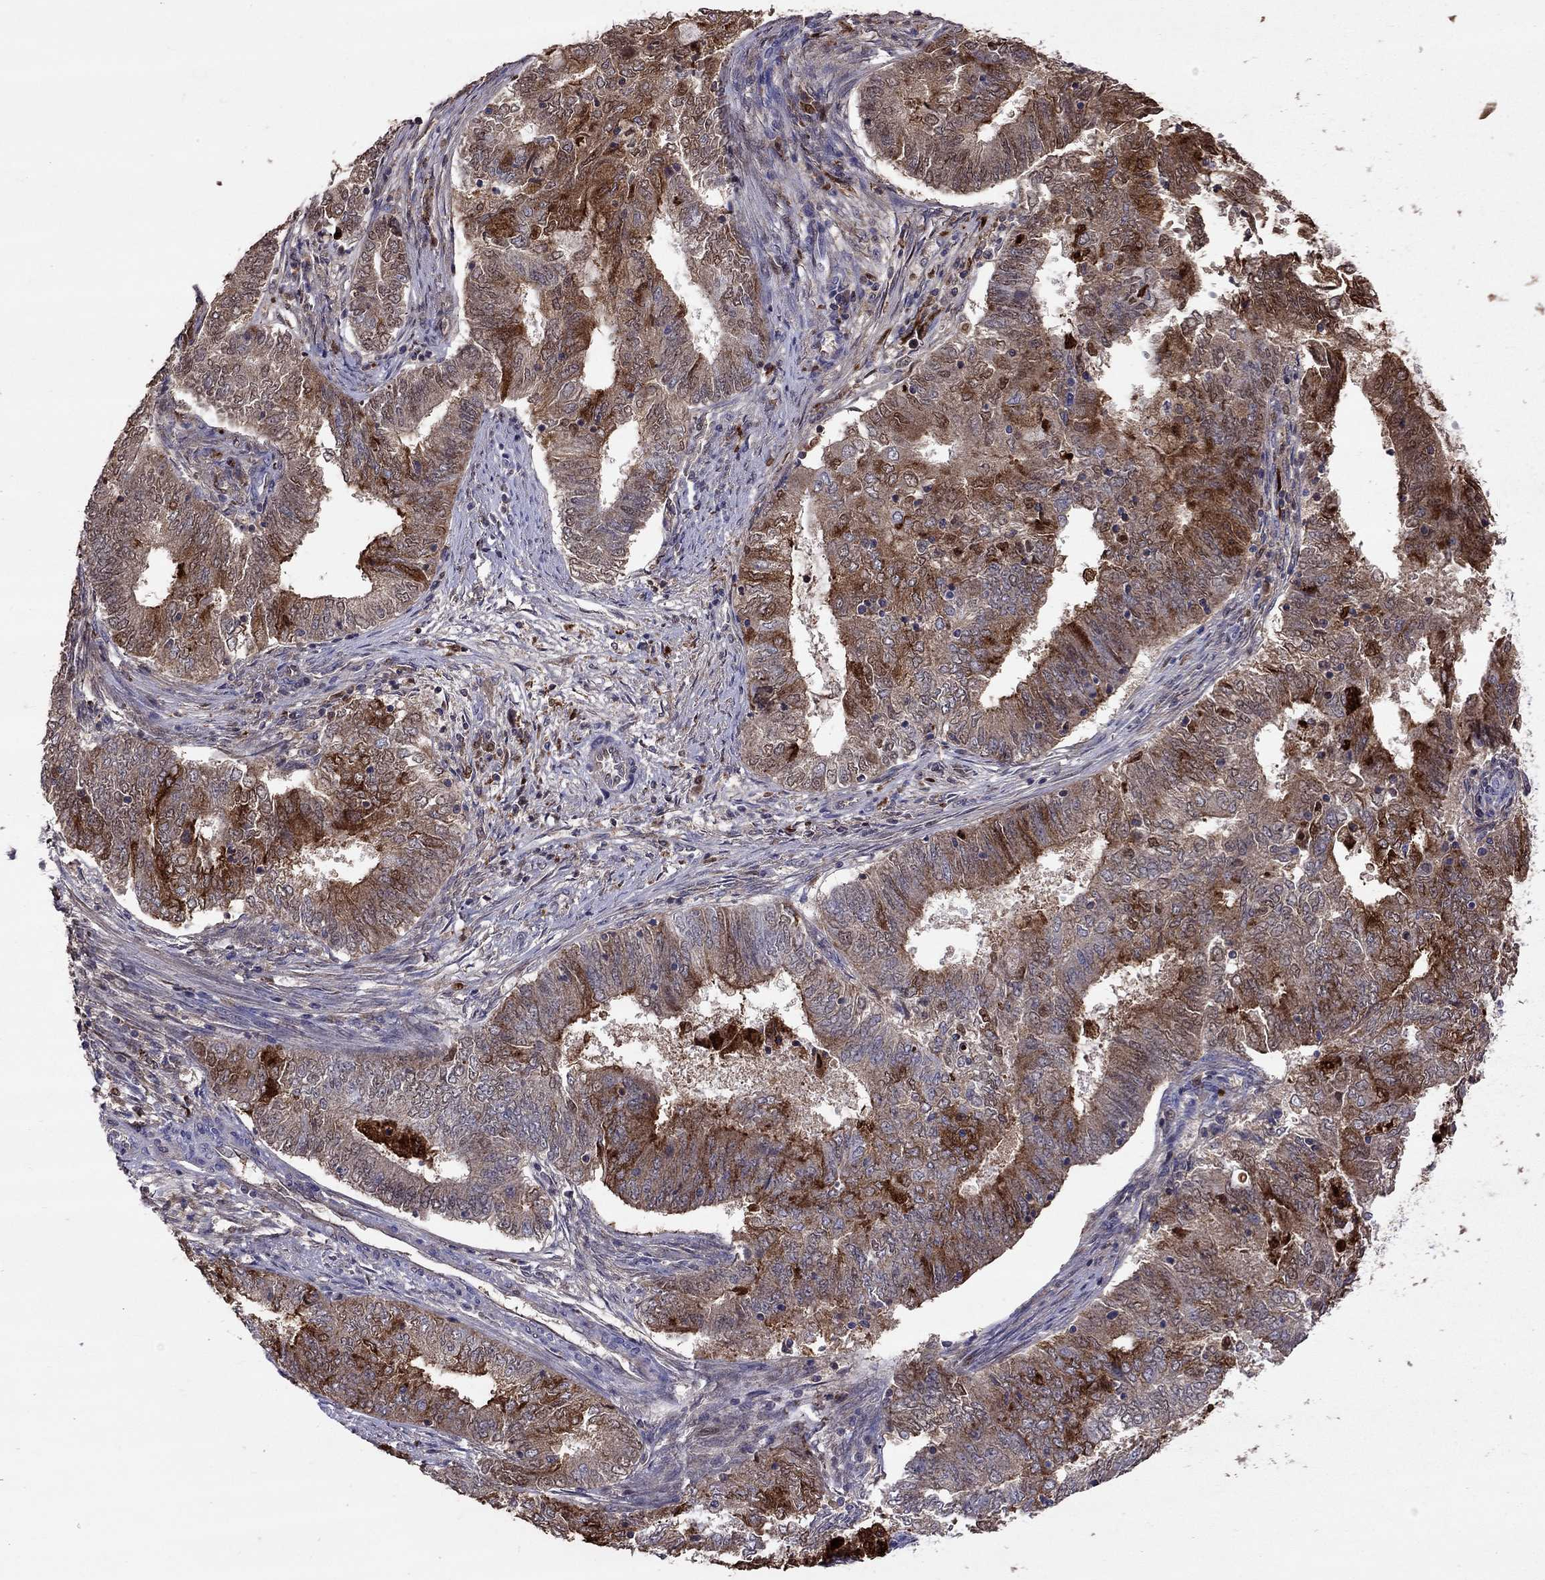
{"staining": {"intensity": "moderate", "quantity": "25%-75%", "location": "cytoplasmic/membranous"}, "tissue": "endometrial cancer", "cell_type": "Tumor cells", "image_type": "cancer", "snomed": [{"axis": "morphology", "description": "Adenocarcinoma, NOS"}, {"axis": "topography", "description": "Endometrium"}], "caption": "Tumor cells exhibit medium levels of moderate cytoplasmic/membranous positivity in approximately 25%-75% of cells in human endometrial cancer.", "gene": "SERPINA3", "patient": {"sex": "female", "age": 62}}